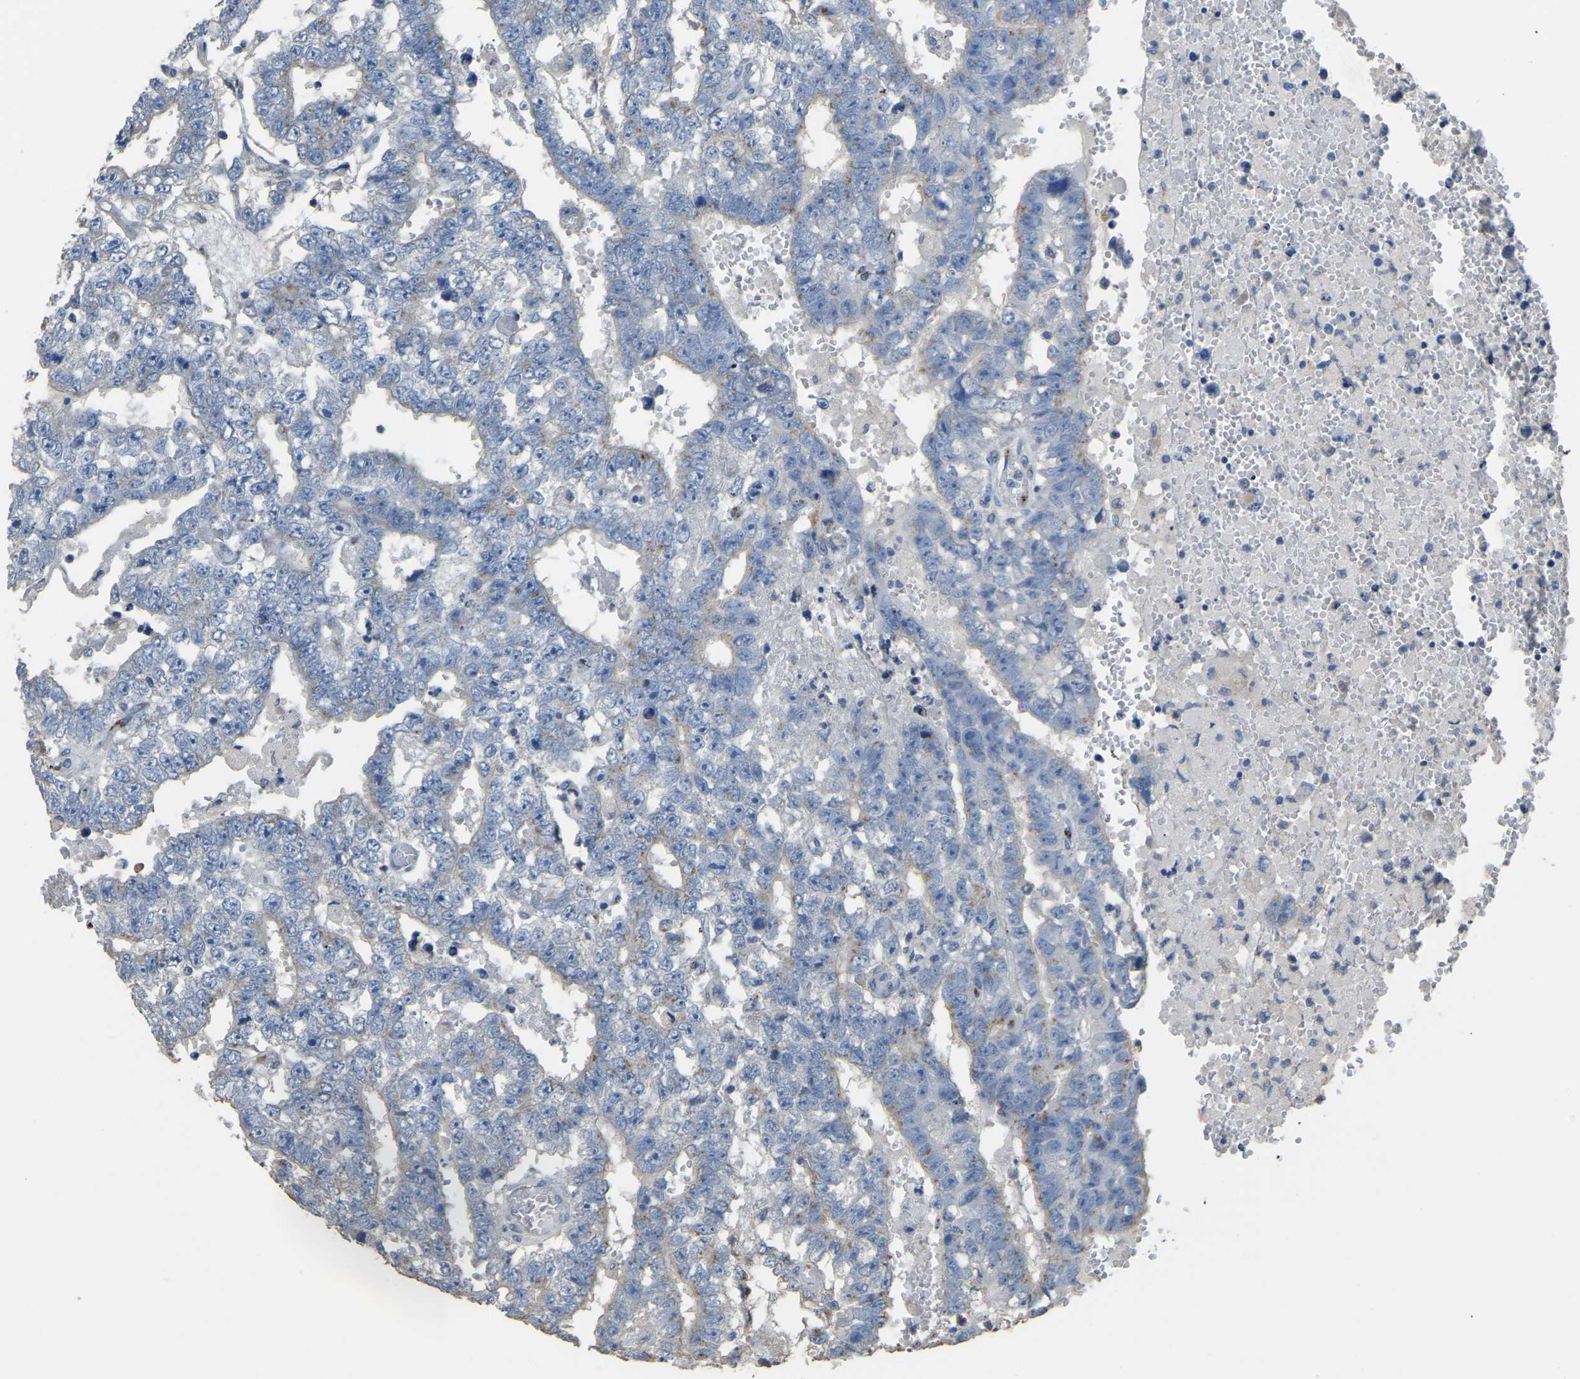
{"staining": {"intensity": "negative", "quantity": "none", "location": "none"}, "tissue": "testis cancer", "cell_type": "Tumor cells", "image_type": "cancer", "snomed": [{"axis": "morphology", "description": "Carcinoma, Embryonal, NOS"}, {"axis": "topography", "description": "Testis"}], "caption": "There is no significant staining in tumor cells of testis embryonal carcinoma.", "gene": "FAM174A", "patient": {"sex": "male", "age": 25}}